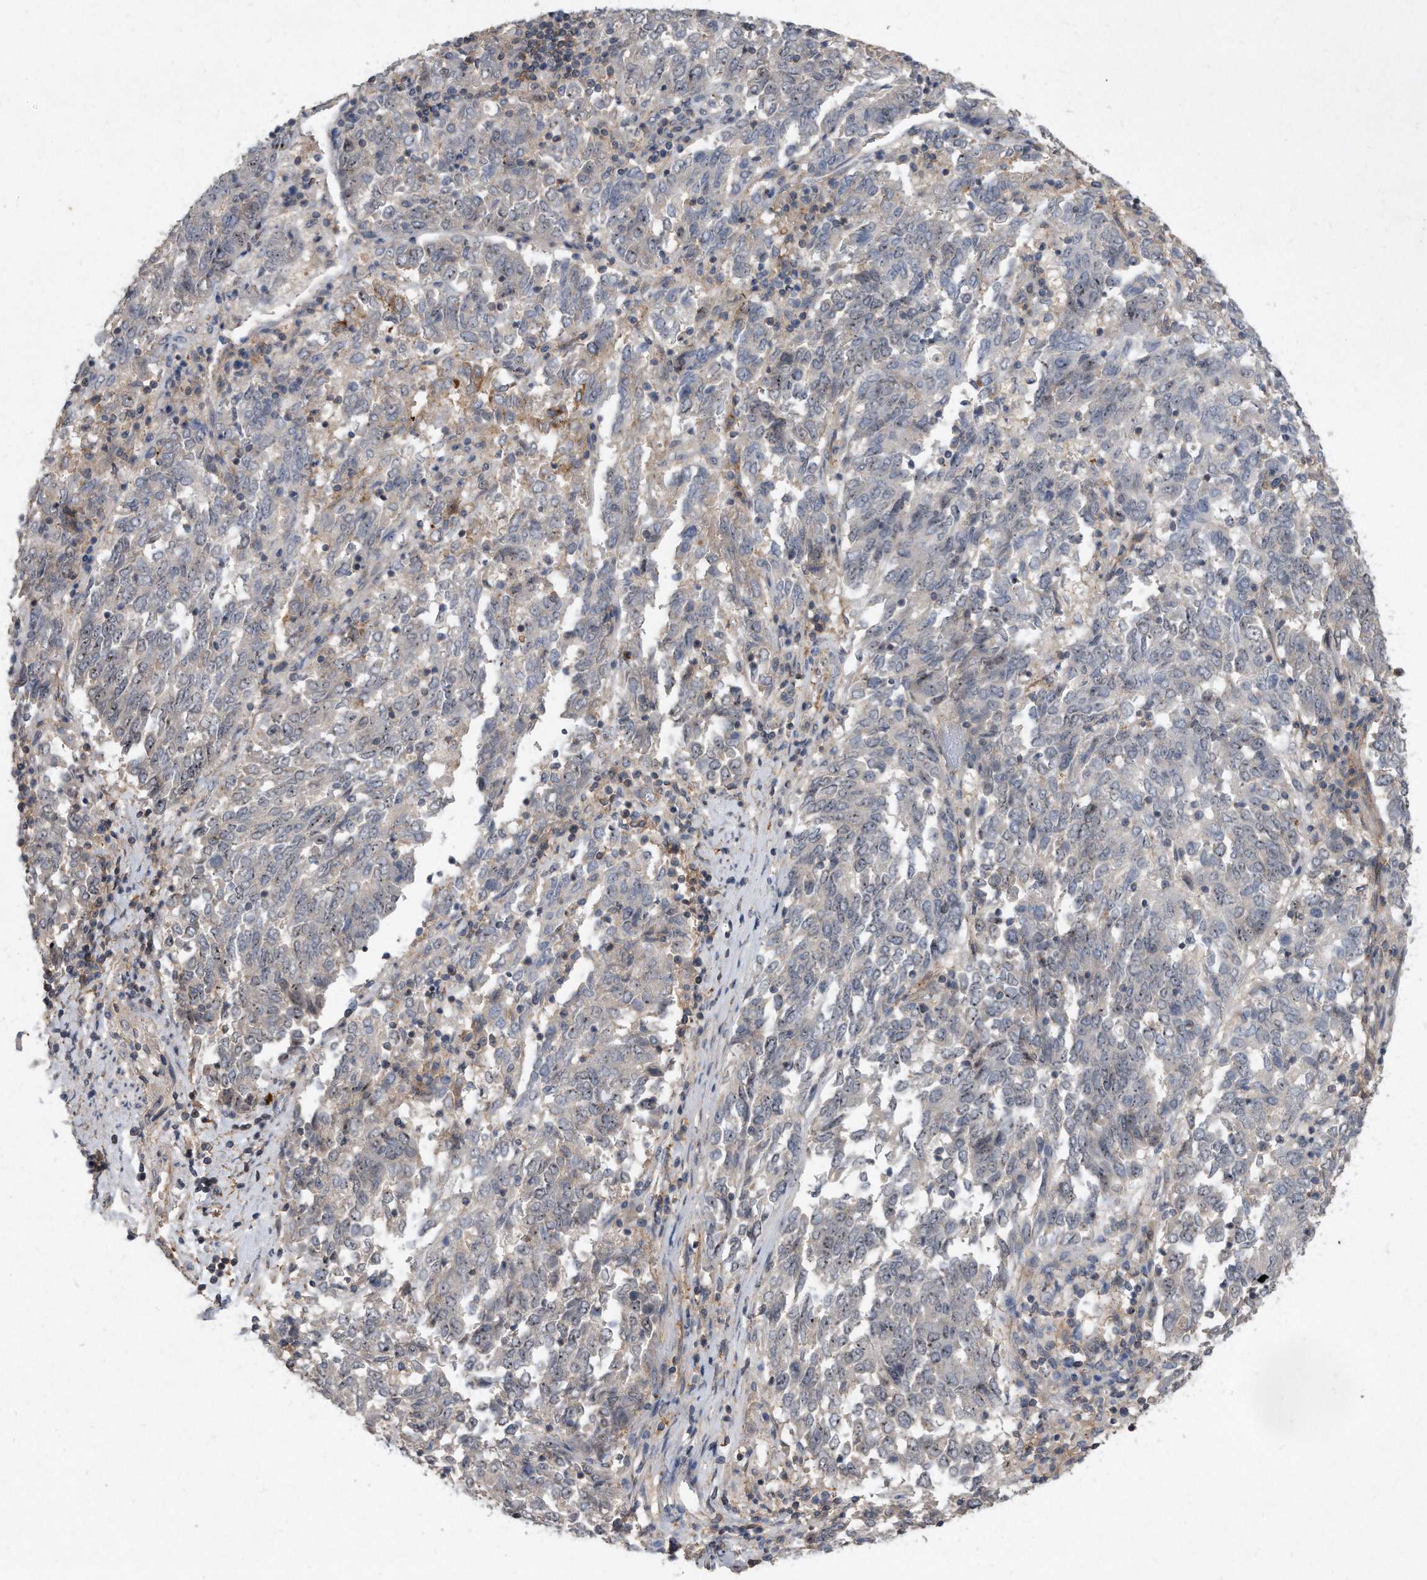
{"staining": {"intensity": "weak", "quantity": "<25%", "location": "nuclear"}, "tissue": "endometrial cancer", "cell_type": "Tumor cells", "image_type": "cancer", "snomed": [{"axis": "morphology", "description": "Adenocarcinoma, NOS"}, {"axis": "topography", "description": "Endometrium"}], "caption": "Endometrial cancer was stained to show a protein in brown. There is no significant positivity in tumor cells. (DAB immunohistochemistry (IHC) with hematoxylin counter stain).", "gene": "PGBD2", "patient": {"sex": "female", "age": 80}}